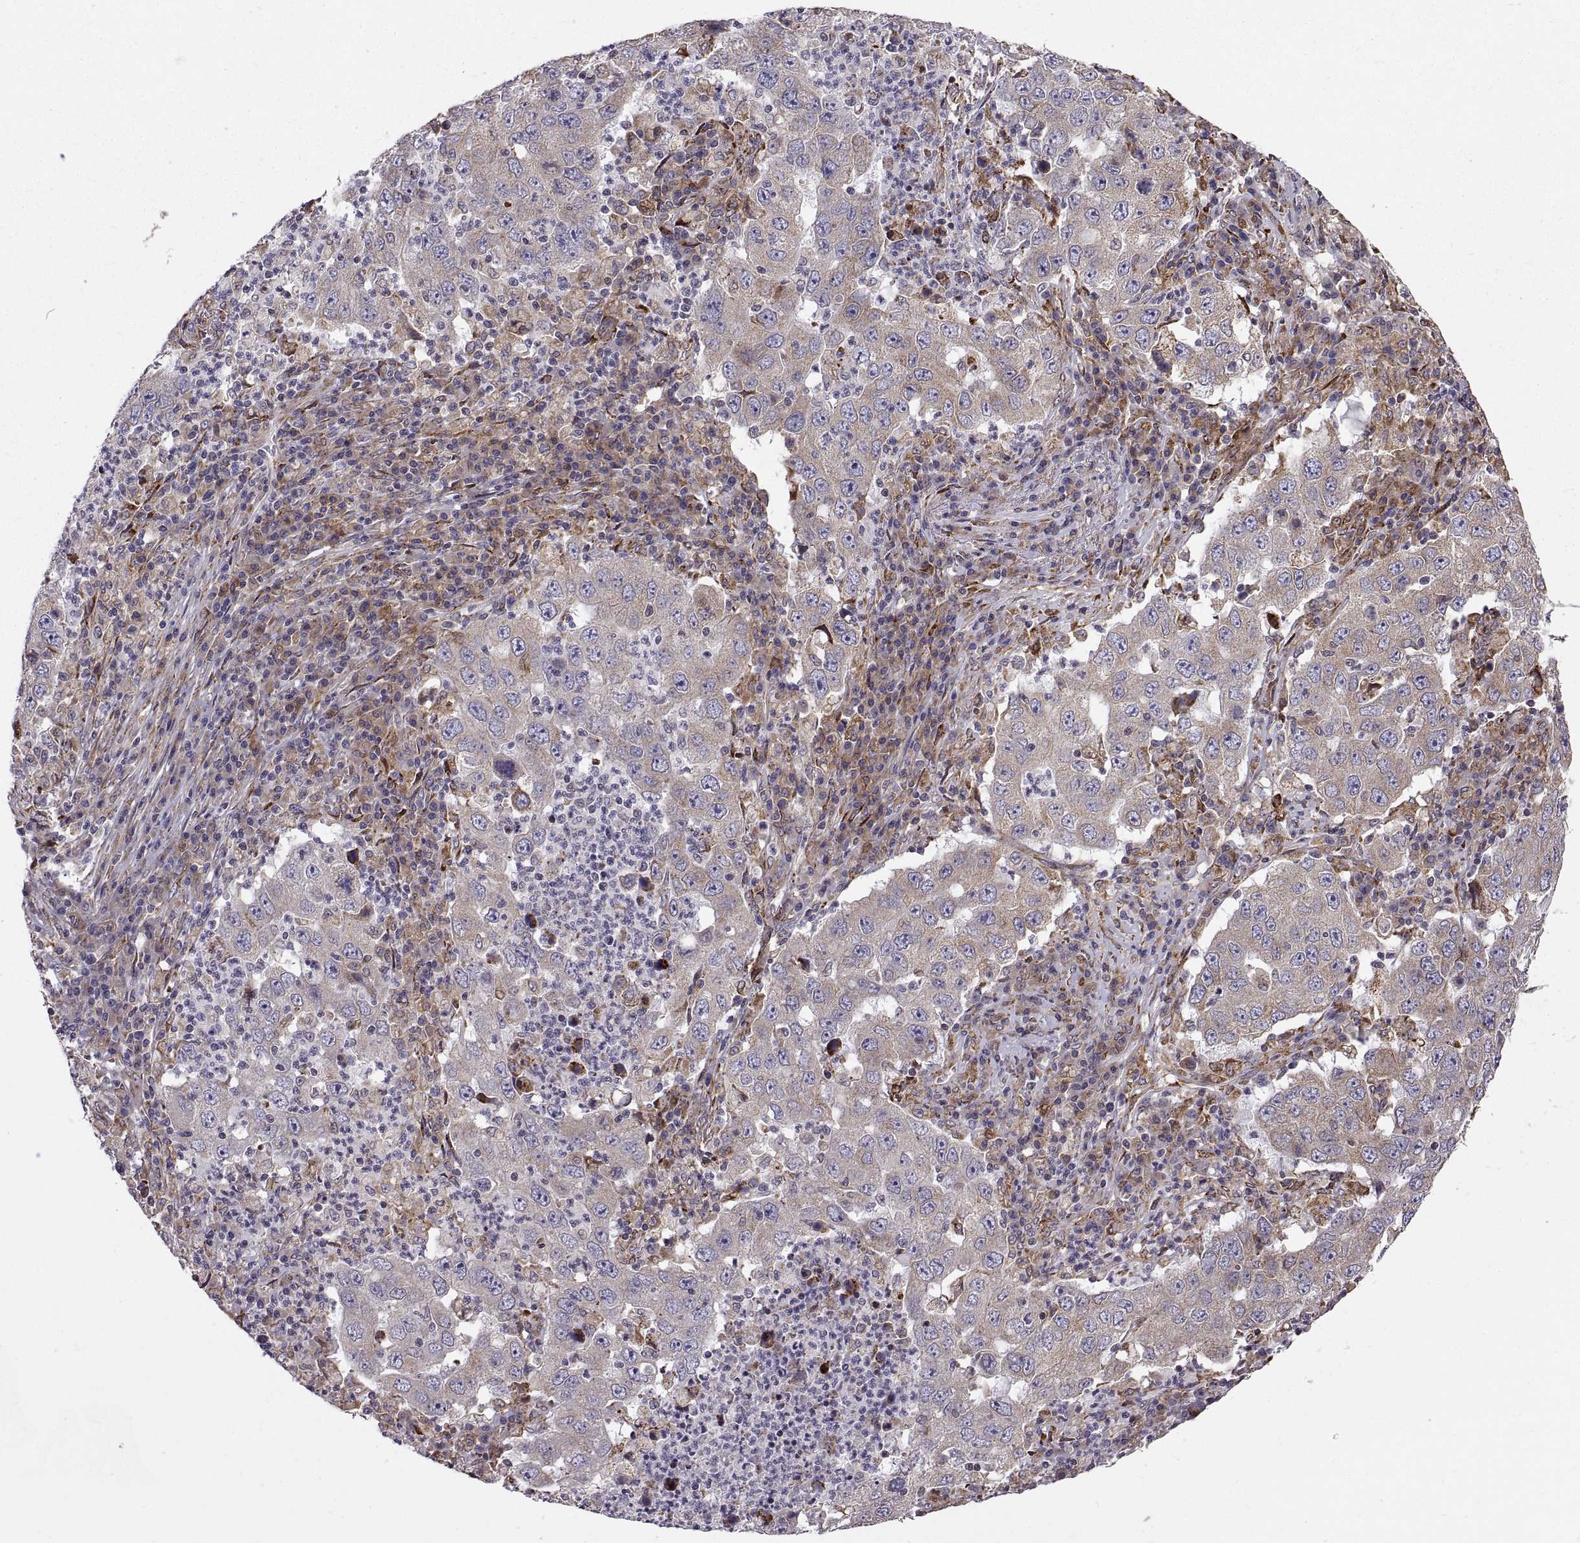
{"staining": {"intensity": "moderate", "quantity": "<25%", "location": "cytoplasmic/membranous"}, "tissue": "lung cancer", "cell_type": "Tumor cells", "image_type": "cancer", "snomed": [{"axis": "morphology", "description": "Adenocarcinoma, NOS"}, {"axis": "topography", "description": "Lung"}], "caption": "Immunohistochemistry staining of lung cancer (adenocarcinoma), which shows low levels of moderate cytoplasmic/membranous staining in about <25% of tumor cells indicating moderate cytoplasmic/membranous protein positivity. The staining was performed using DAB (3,3'-diaminobenzidine) (brown) for protein detection and nuclei were counterstained in hematoxylin (blue).", "gene": "PLEKHB2", "patient": {"sex": "male", "age": 73}}